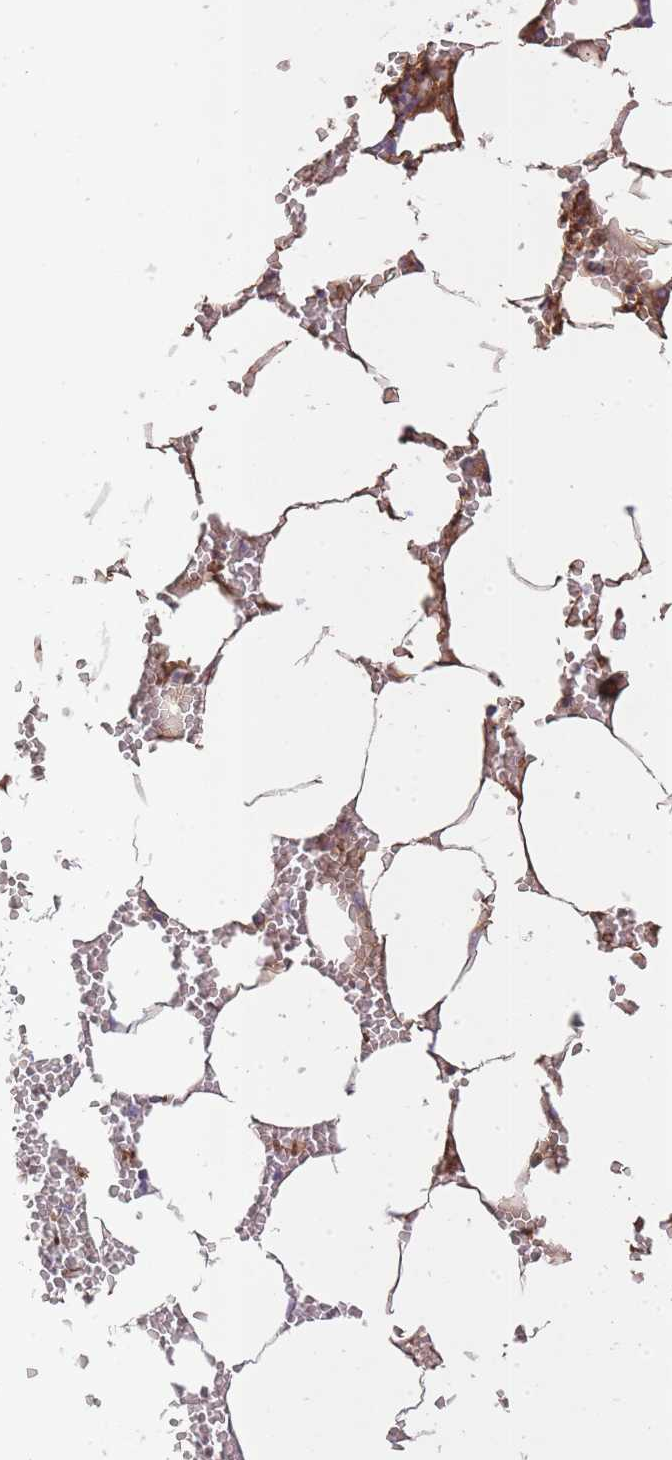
{"staining": {"intensity": "moderate", "quantity": ">75%", "location": "cytoplasmic/membranous"}, "tissue": "bone marrow", "cell_type": "Hematopoietic cells", "image_type": "normal", "snomed": [{"axis": "morphology", "description": "Normal tissue, NOS"}, {"axis": "topography", "description": "Bone marrow"}], "caption": "This photomicrograph reveals IHC staining of benign bone marrow, with medium moderate cytoplasmic/membranous positivity in approximately >75% of hematopoietic cells.", "gene": "IGKV1", "patient": {"sex": "male", "age": 70}}